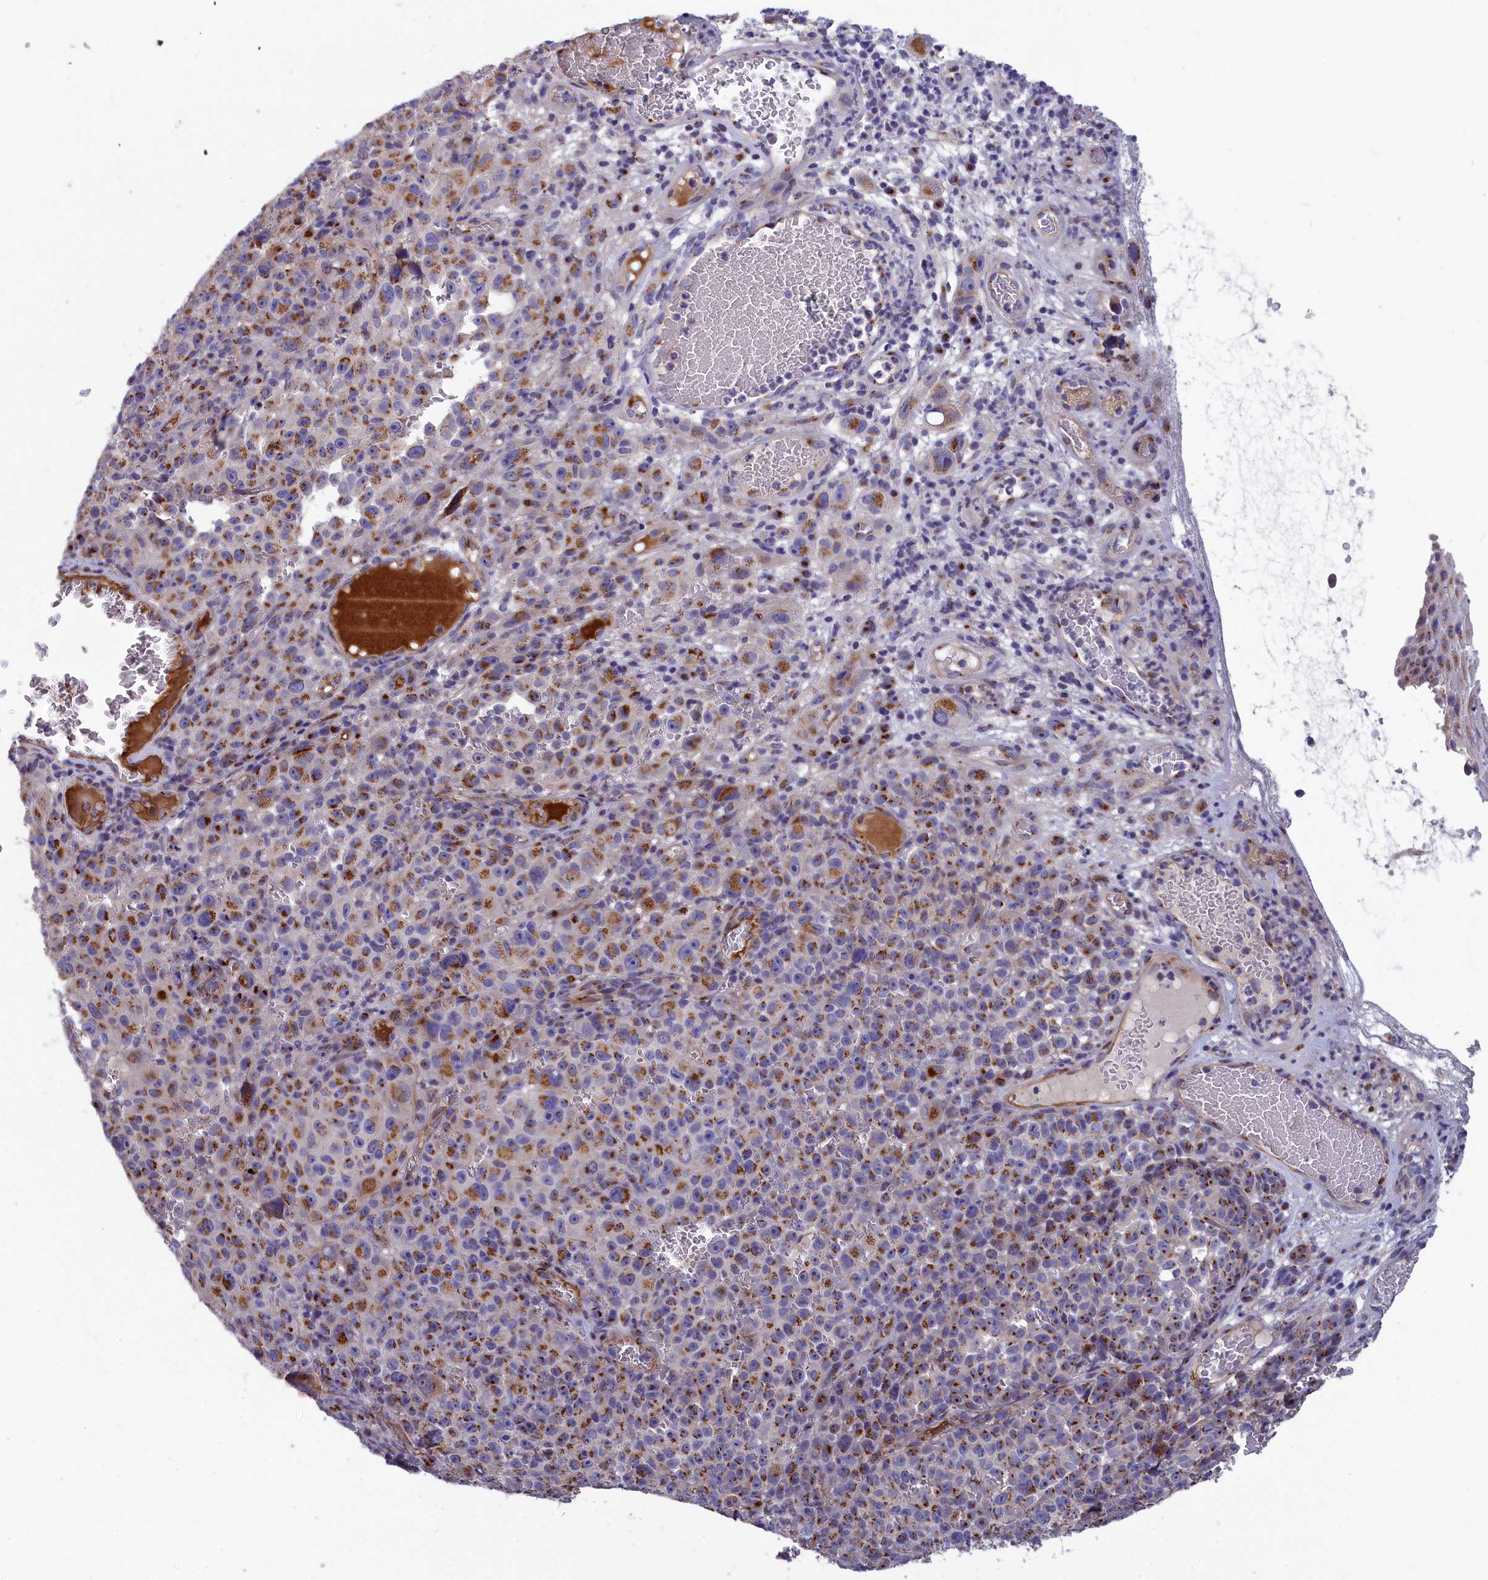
{"staining": {"intensity": "moderate", "quantity": ">75%", "location": "cytoplasmic/membranous"}, "tissue": "melanoma", "cell_type": "Tumor cells", "image_type": "cancer", "snomed": [{"axis": "morphology", "description": "Malignant melanoma, NOS"}, {"axis": "topography", "description": "Skin"}], "caption": "IHC histopathology image of human malignant melanoma stained for a protein (brown), which displays medium levels of moderate cytoplasmic/membranous positivity in about >75% of tumor cells.", "gene": "TUBGCP4", "patient": {"sex": "female", "age": 82}}